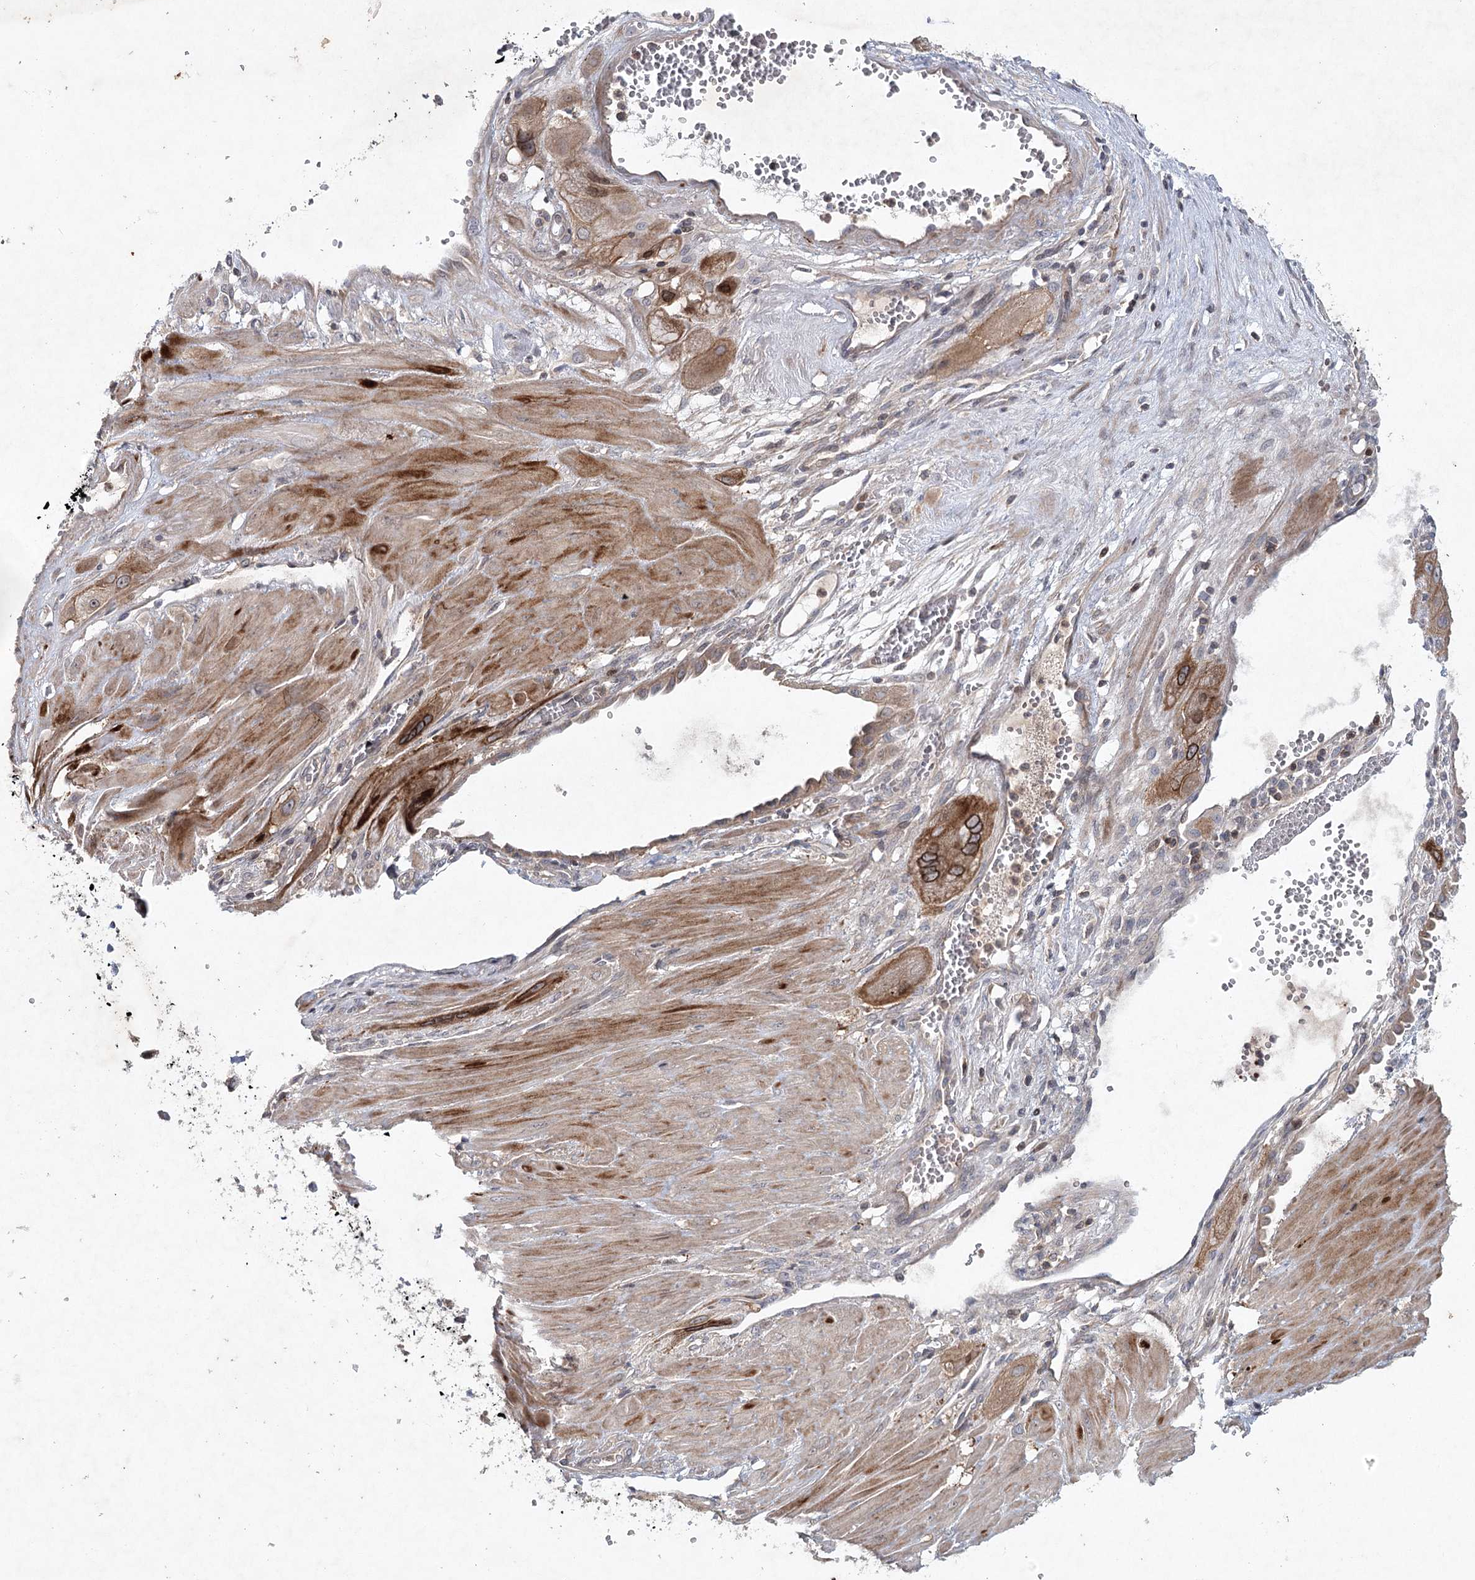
{"staining": {"intensity": "moderate", "quantity": ">75%", "location": "cytoplasmic/membranous"}, "tissue": "cervical cancer", "cell_type": "Tumor cells", "image_type": "cancer", "snomed": [{"axis": "morphology", "description": "Squamous cell carcinoma, NOS"}, {"axis": "topography", "description": "Cervix"}], "caption": "Approximately >75% of tumor cells in squamous cell carcinoma (cervical) exhibit moderate cytoplasmic/membranous protein staining as visualized by brown immunohistochemical staining.", "gene": "MAP3K13", "patient": {"sex": "female", "age": 34}}